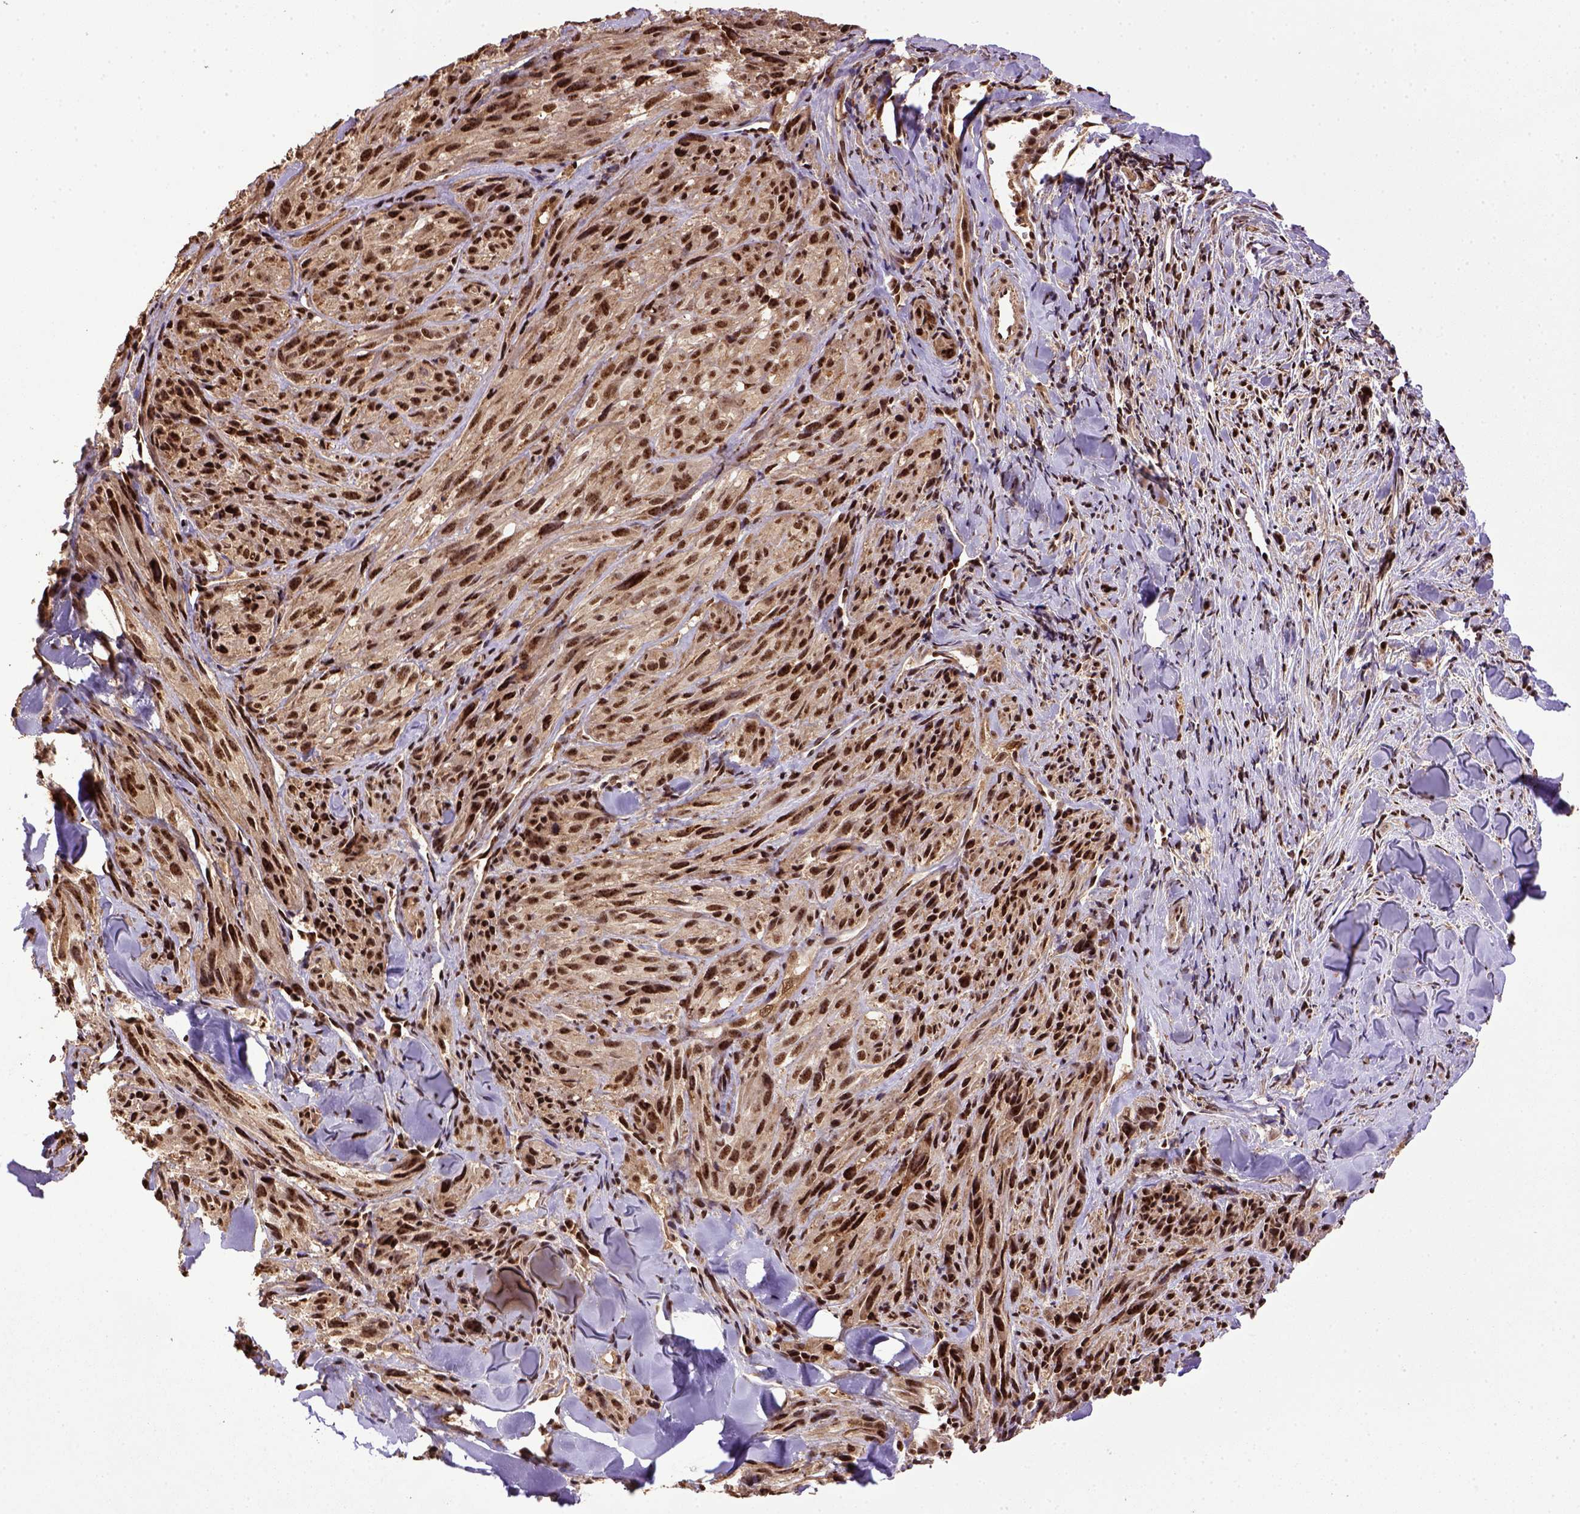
{"staining": {"intensity": "strong", "quantity": ">75%", "location": "nuclear"}, "tissue": "melanoma", "cell_type": "Tumor cells", "image_type": "cancer", "snomed": [{"axis": "morphology", "description": "Malignant melanoma, NOS"}, {"axis": "topography", "description": "Skin"}], "caption": "Immunohistochemical staining of malignant melanoma displays strong nuclear protein staining in approximately >75% of tumor cells. (brown staining indicates protein expression, while blue staining denotes nuclei).", "gene": "PPIG", "patient": {"sex": "male", "age": 67}}